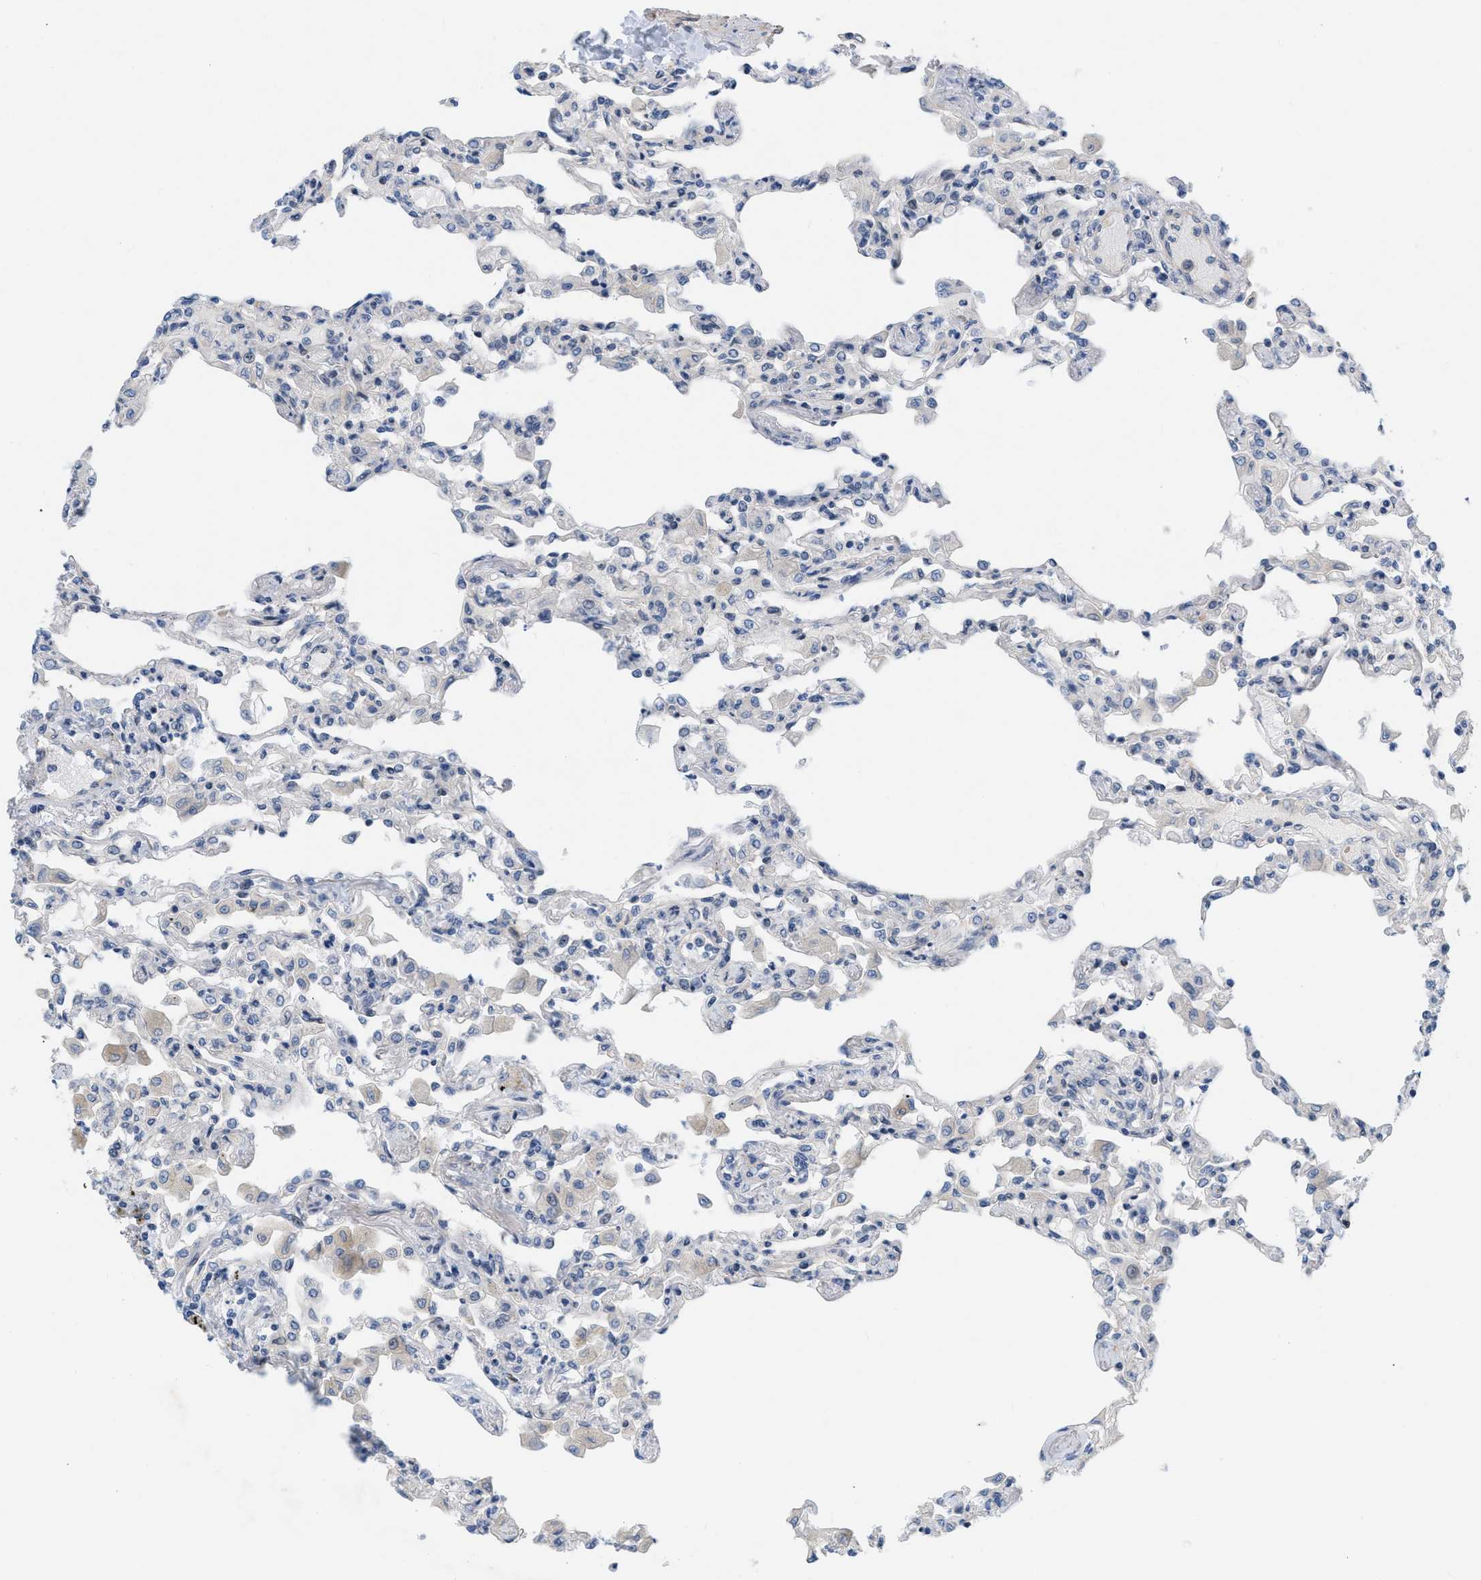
{"staining": {"intensity": "negative", "quantity": "none", "location": "none"}, "tissue": "lung", "cell_type": "Alveolar cells", "image_type": "normal", "snomed": [{"axis": "morphology", "description": "Normal tissue, NOS"}, {"axis": "topography", "description": "Bronchus"}, {"axis": "topography", "description": "Lung"}], "caption": "A micrograph of lung stained for a protein exhibits no brown staining in alveolar cells.", "gene": "NDEL1", "patient": {"sex": "female", "age": 49}}